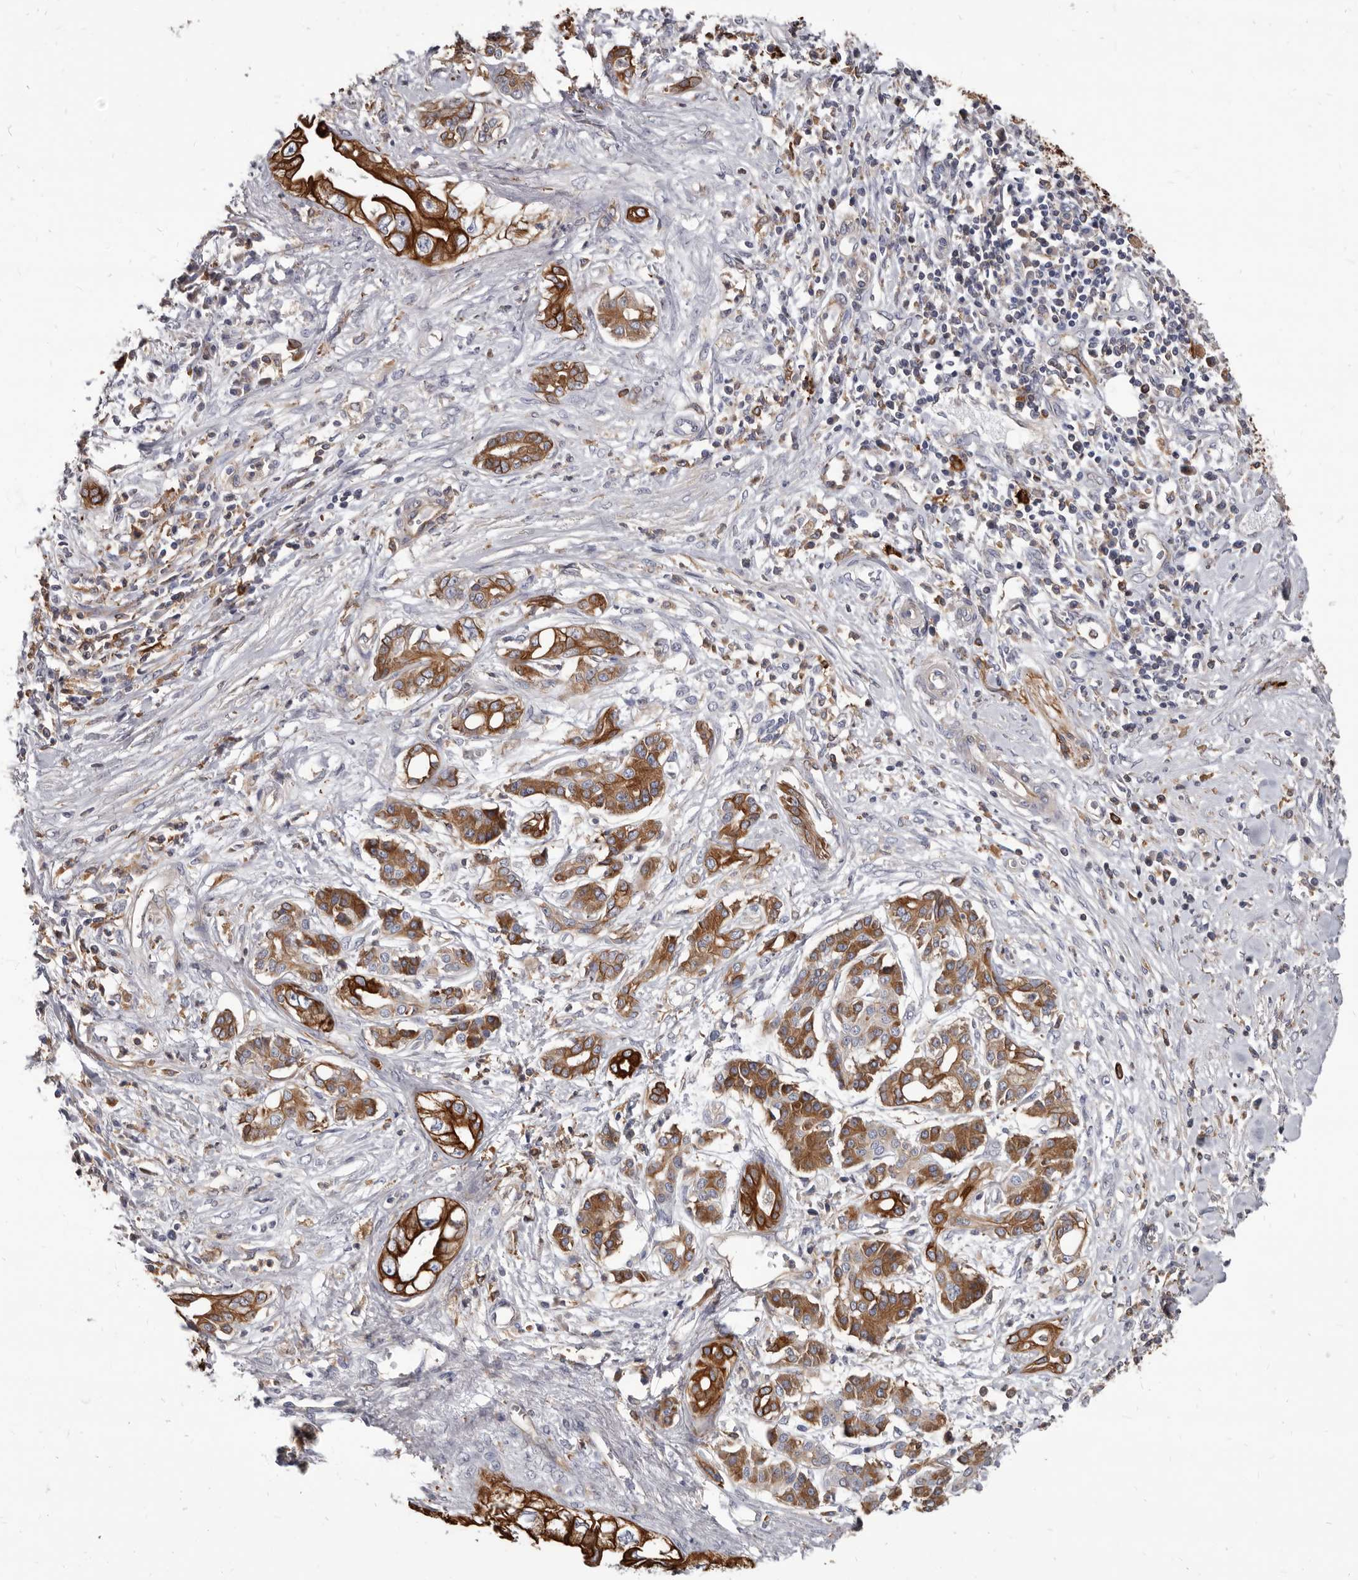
{"staining": {"intensity": "strong", "quantity": ">75%", "location": "cytoplasmic/membranous"}, "tissue": "pancreatic cancer", "cell_type": "Tumor cells", "image_type": "cancer", "snomed": [{"axis": "morphology", "description": "Adenocarcinoma, NOS"}, {"axis": "topography", "description": "Pancreas"}], "caption": "Immunohistochemical staining of human pancreatic cancer (adenocarcinoma) exhibits strong cytoplasmic/membranous protein staining in approximately >75% of tumor cells. The protein is shown in brown color, while the nuclei are stained blue.", "gene": "NIBAN1", "patient": {"sex": "female", "age": 56}}